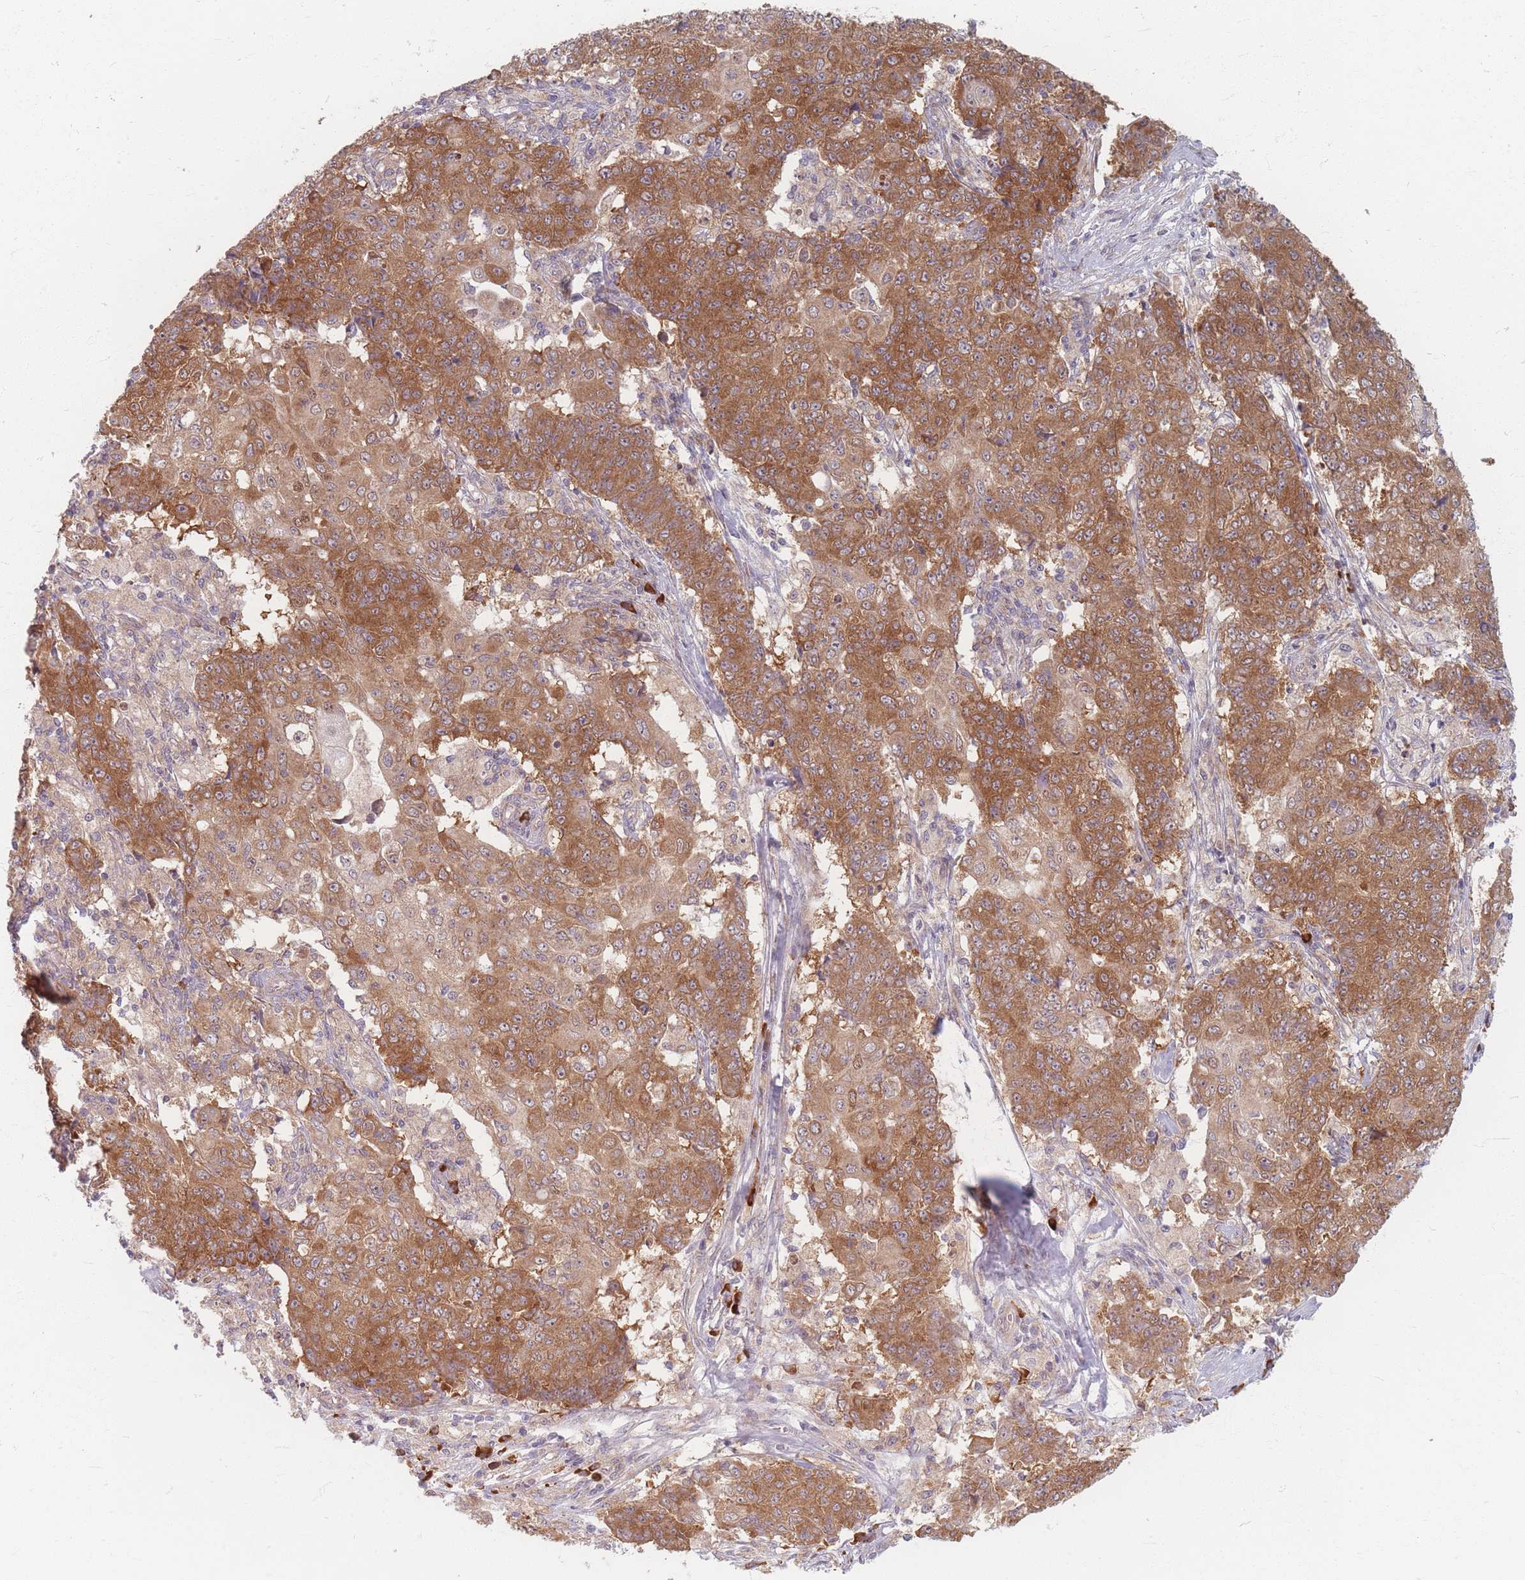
{"staining": {"intensity": "moderate", "quantity": ">75%", "location": "cytoplasmic/membranous"}, "tissue": "ovarian cancer", "cell_type": "Tumor cells", "image_type": "cancer", "snomed": [{"axis": "morphology", "description": "Carcinoma, endometroid"}, {"axis": "topography", "description": "Ovary"}], "caption": "Protein expression analysis of endometroid carcinoma (ovarian) reveals moderate cytoplasmic/membranous expression in about >75% of tumor cells.", "gene": "SMIM14", "patient": {"sex": "female", "age": 42}}